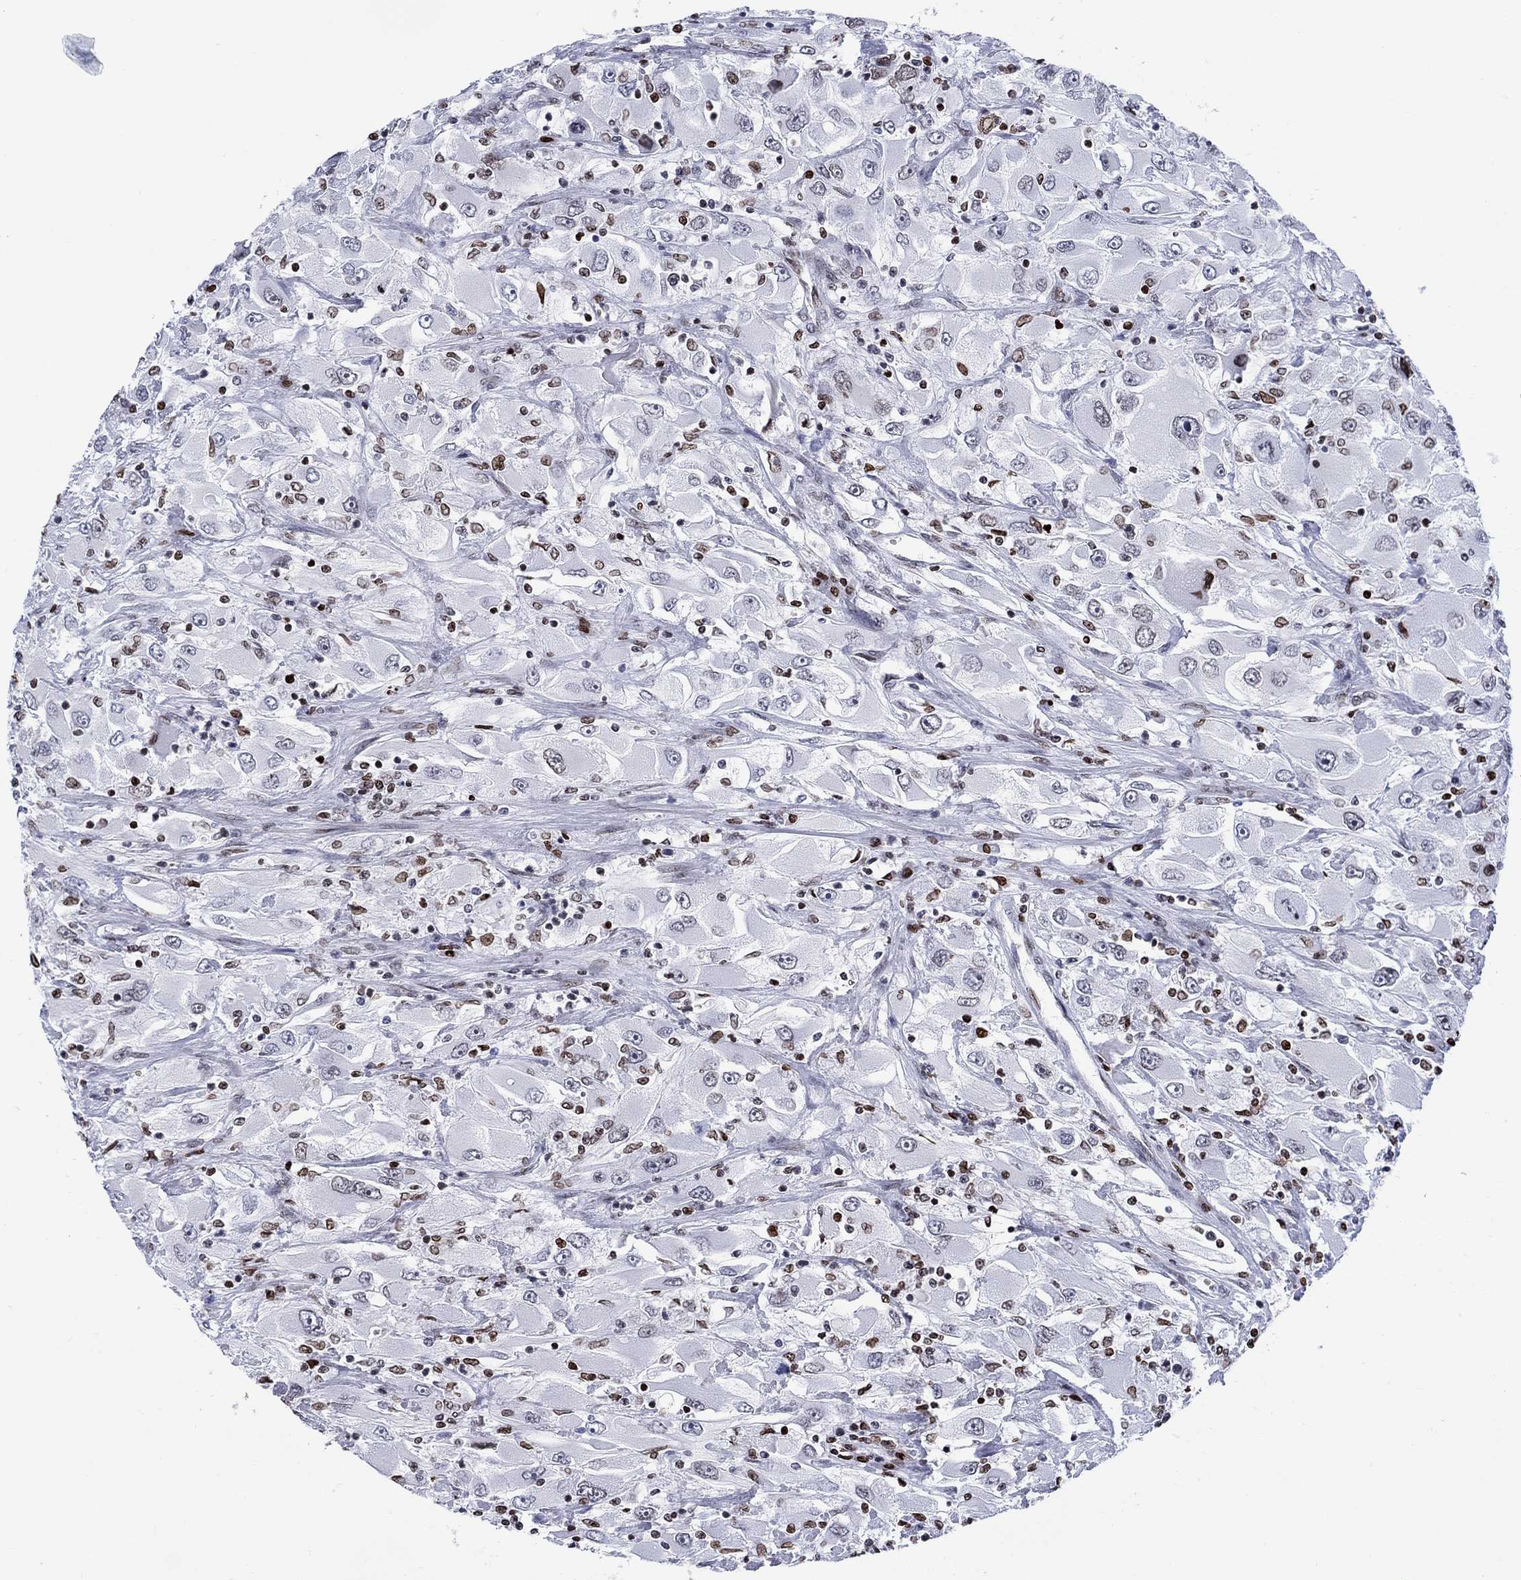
{"staining": {"intensity": "negative", "quantity": "none", "location": "none"}, "tissue": "renal cancer", "cell_type": "Tumor cells", "image_type": "cancer", "snomed": [{"axis": "morphology", "description": "Adenocarcinoma, NOS"}, {"axis": "topography", "description": "Kidney"}], "caption": "Tumor cells are negative for brown protein staining in renal adenocarcinoma. Nuclei are stained in blue.", "gene": "HMGA1", "patient": {"sex": "female", "age": 52}}